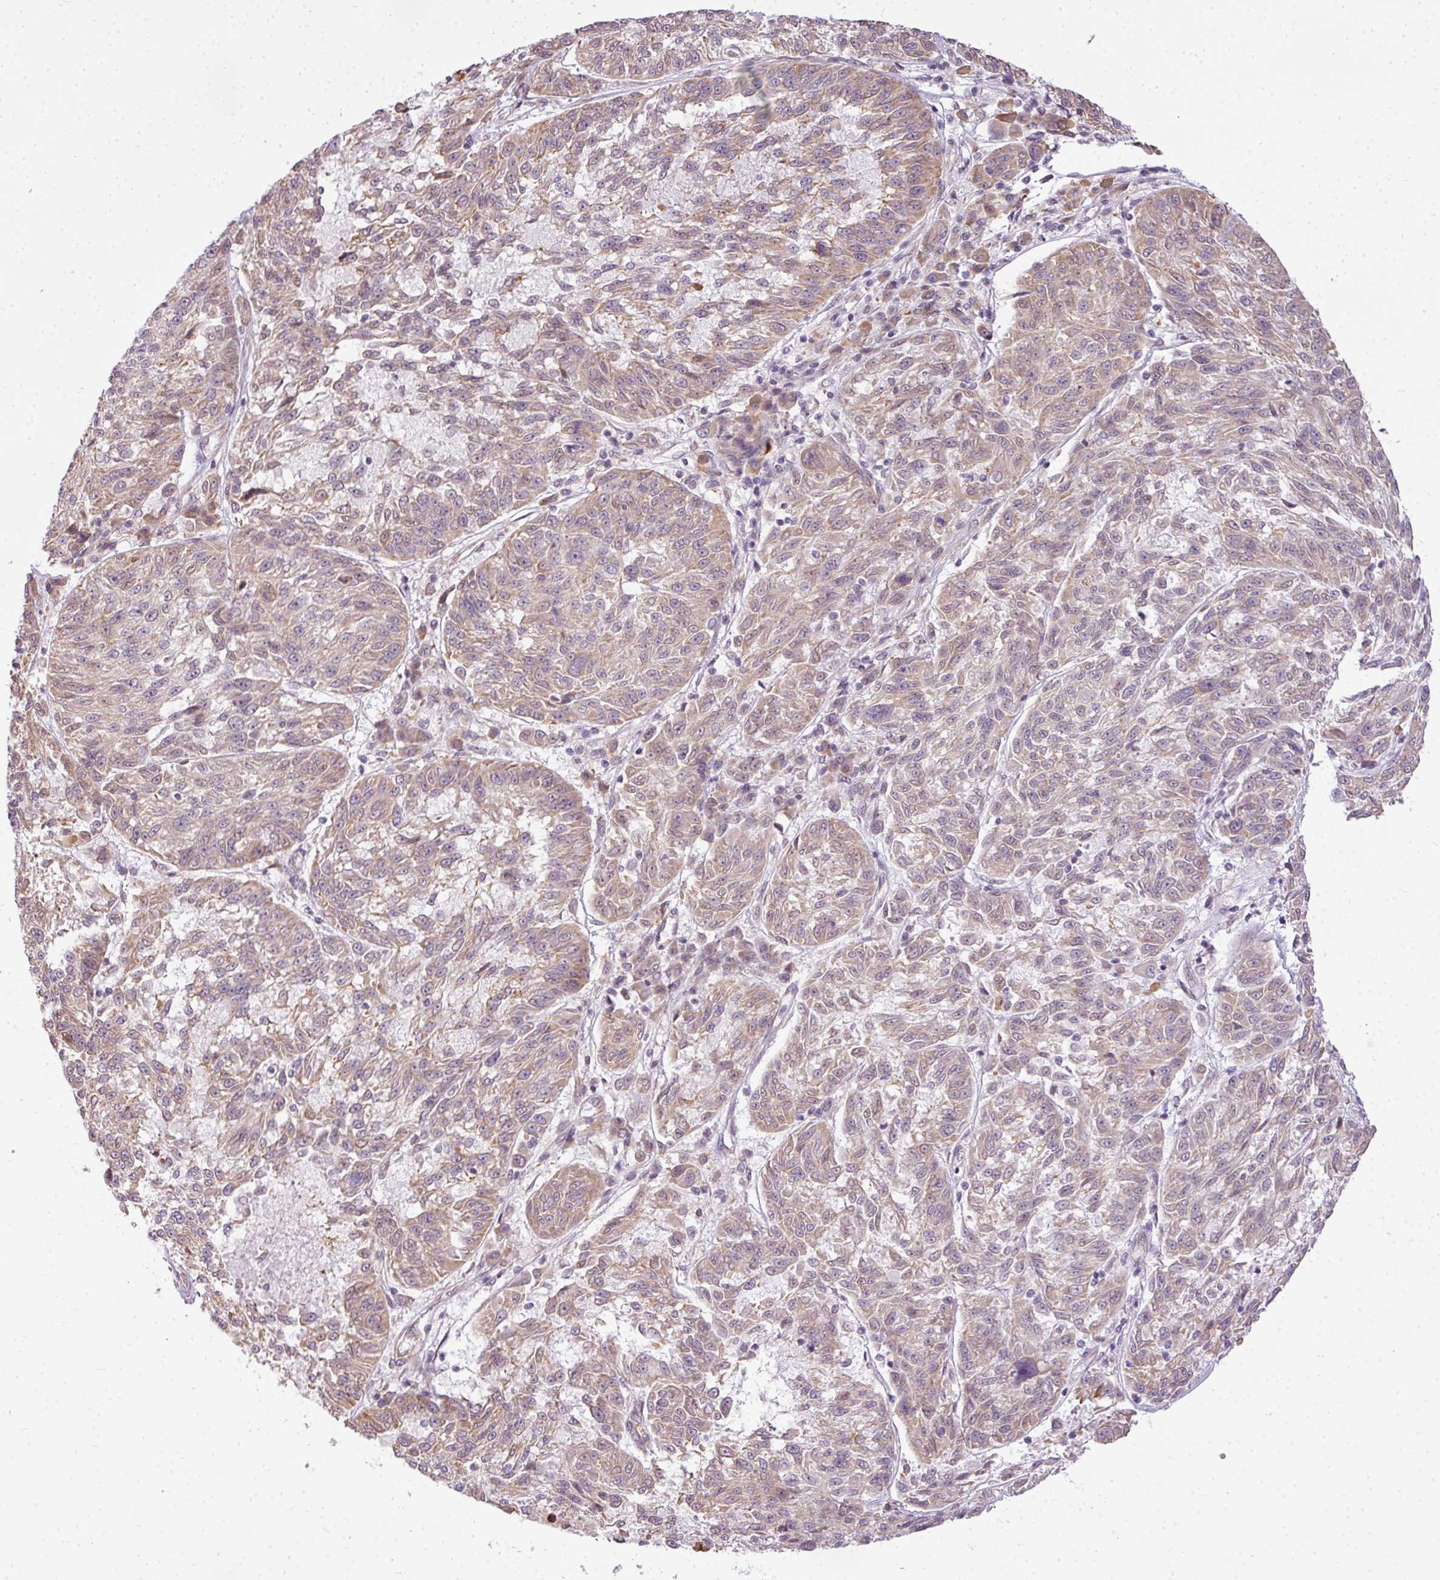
{"staining": {"intensity": "weak", "quantity": "25%-75%", "location": "cytoplasmic/membranous"}, "tissue": "melanoma", "cell_type": "Tumor cells", "image_type": "cancer", "snomed": [{"axis": "morphology", "description": "Malignant melanoma, NOS"}, {"axis": "topography", "description": "Skin"}], "caption": "DAB (3,3'-diaminobenzidine) immunohistochemical staining of melanoma exhibits weak cytoplasmic/membranous protein expression in about 25%-75% of tumor cells.", "gene": "COX18", "patient": {"sex": "male", "age": 53}}